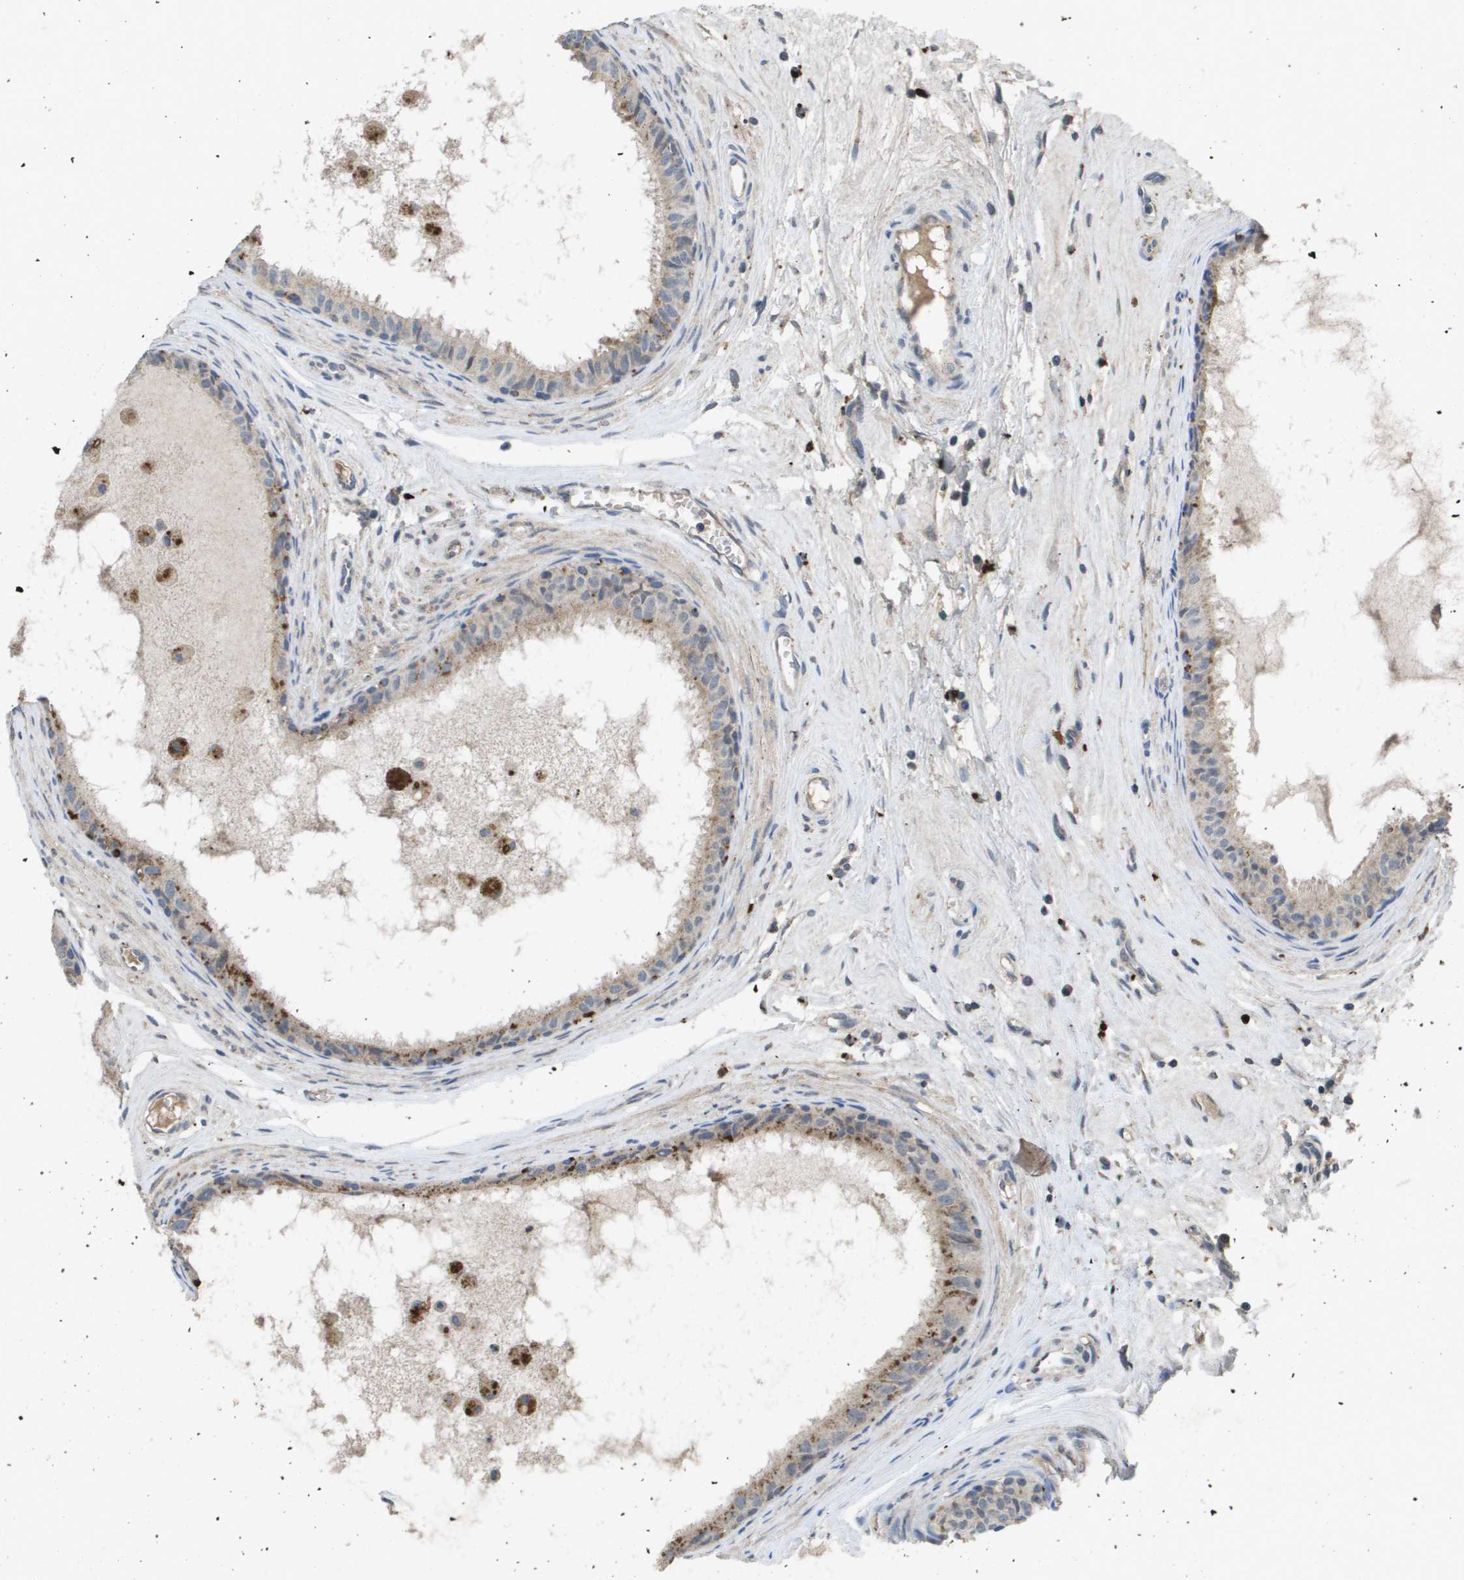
{"staining": {"intensity": "strong", "quantity": ">75%", "location": "cytoplasmic/membranous"}, "tissue": "epididymis", "cell_type": "Glandular cells", "image_type": "normal", "snomed": [{"axis": "morphology", "description": "Normal tissue, NOS"}, {"axis": "morphology", "description": "Inflammation, NOS"}, {"axis": "topography", "description": "Epididymis"}], "caption": "Glandular cells exhibit high levels of strong cytoplasmic/membranous staining in approximately >75% of cells in normal epididymis. (DAB (3,3'-diaminobenzidine) IHC with brightfield microscopy, high magnification).", "gene": "PROC", "patient": {"sex": "male", "age": 85}}